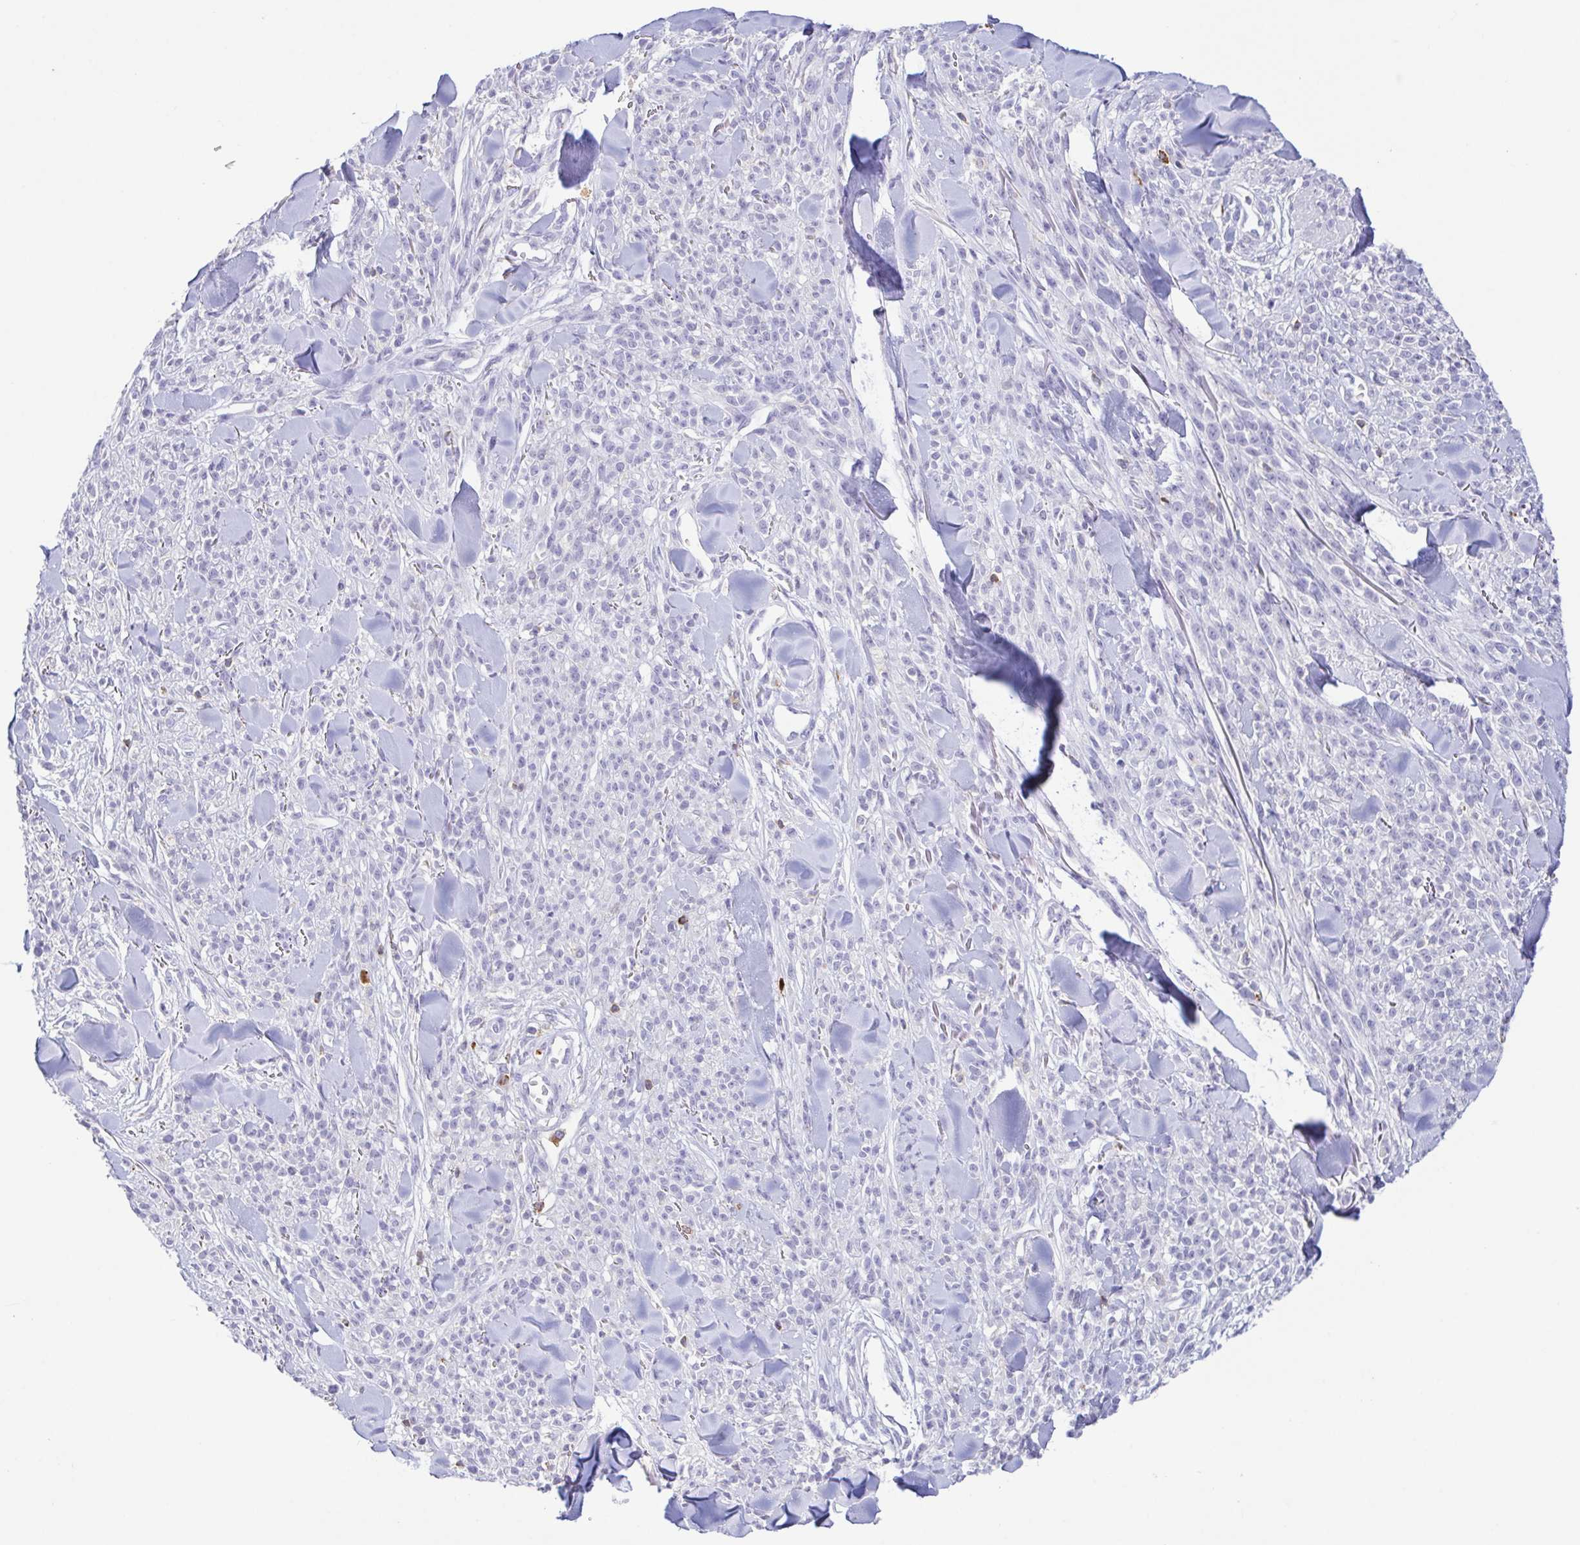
{"staining": {"intensity": "negative", "quantity": "none", "location": "none"}, "tissue": "melanoma", "cell_type": "Tumor cells", "image_type": "cancer", "snomed": [{"axis": "morphology", "description": "Malignant melanoma, NOS"}, {"axis": "topography", "description": "Skin"}, {"axis": "topography", "description": "Skin of trunk"}], "caption": "Tumor cells show no significant expression in melanoma.", "gene": "PGLYRP1", "patient": {"sex": "male", "age": 74}}